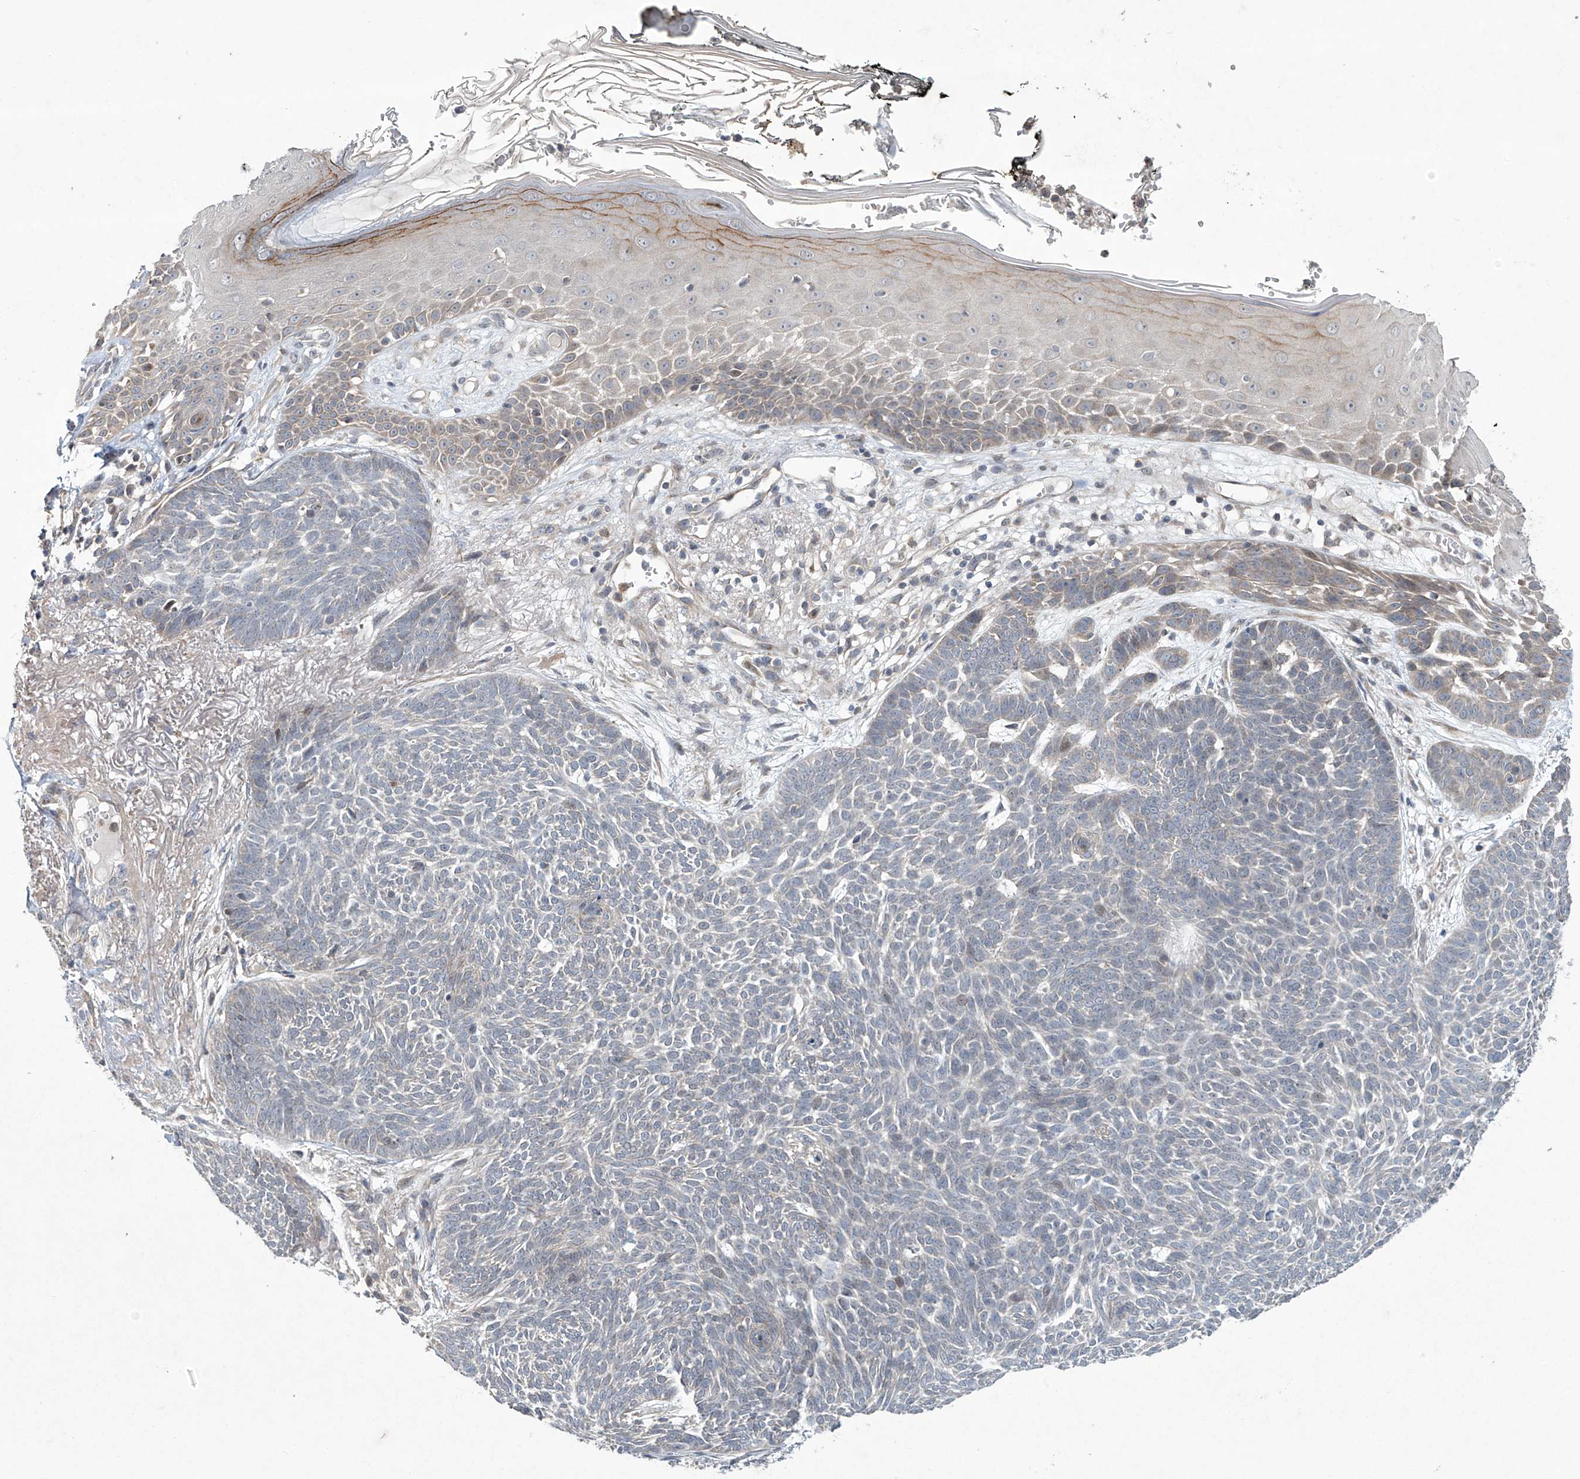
{"staining": {"intensity": "negative", "quantity": "none", "location": "none"}, "tissue": "skin cancer", "cell_type": "Tumor cells", "image_type": "cancer", "snomed": [{"axis": "morphology", "description": "Normal tissue, NOS"}, {"axis": "morphology", "description": "Basal cell carcinoma"}, {"axis": "topography", "description": "Skin"}], "caption": "This is a histopathology image of immunohistochemistry (IHC) staining of basal cell carcinoma (skin), which shows no expression in tumor cells. The staining was performed using DAB to visualize the protein expression in brown, while the nuclei were stained in blue with hematoxylin (Magnification: 20x).", "gene": "TRIM60", "patient": {"sex": "male", "age": 64}}